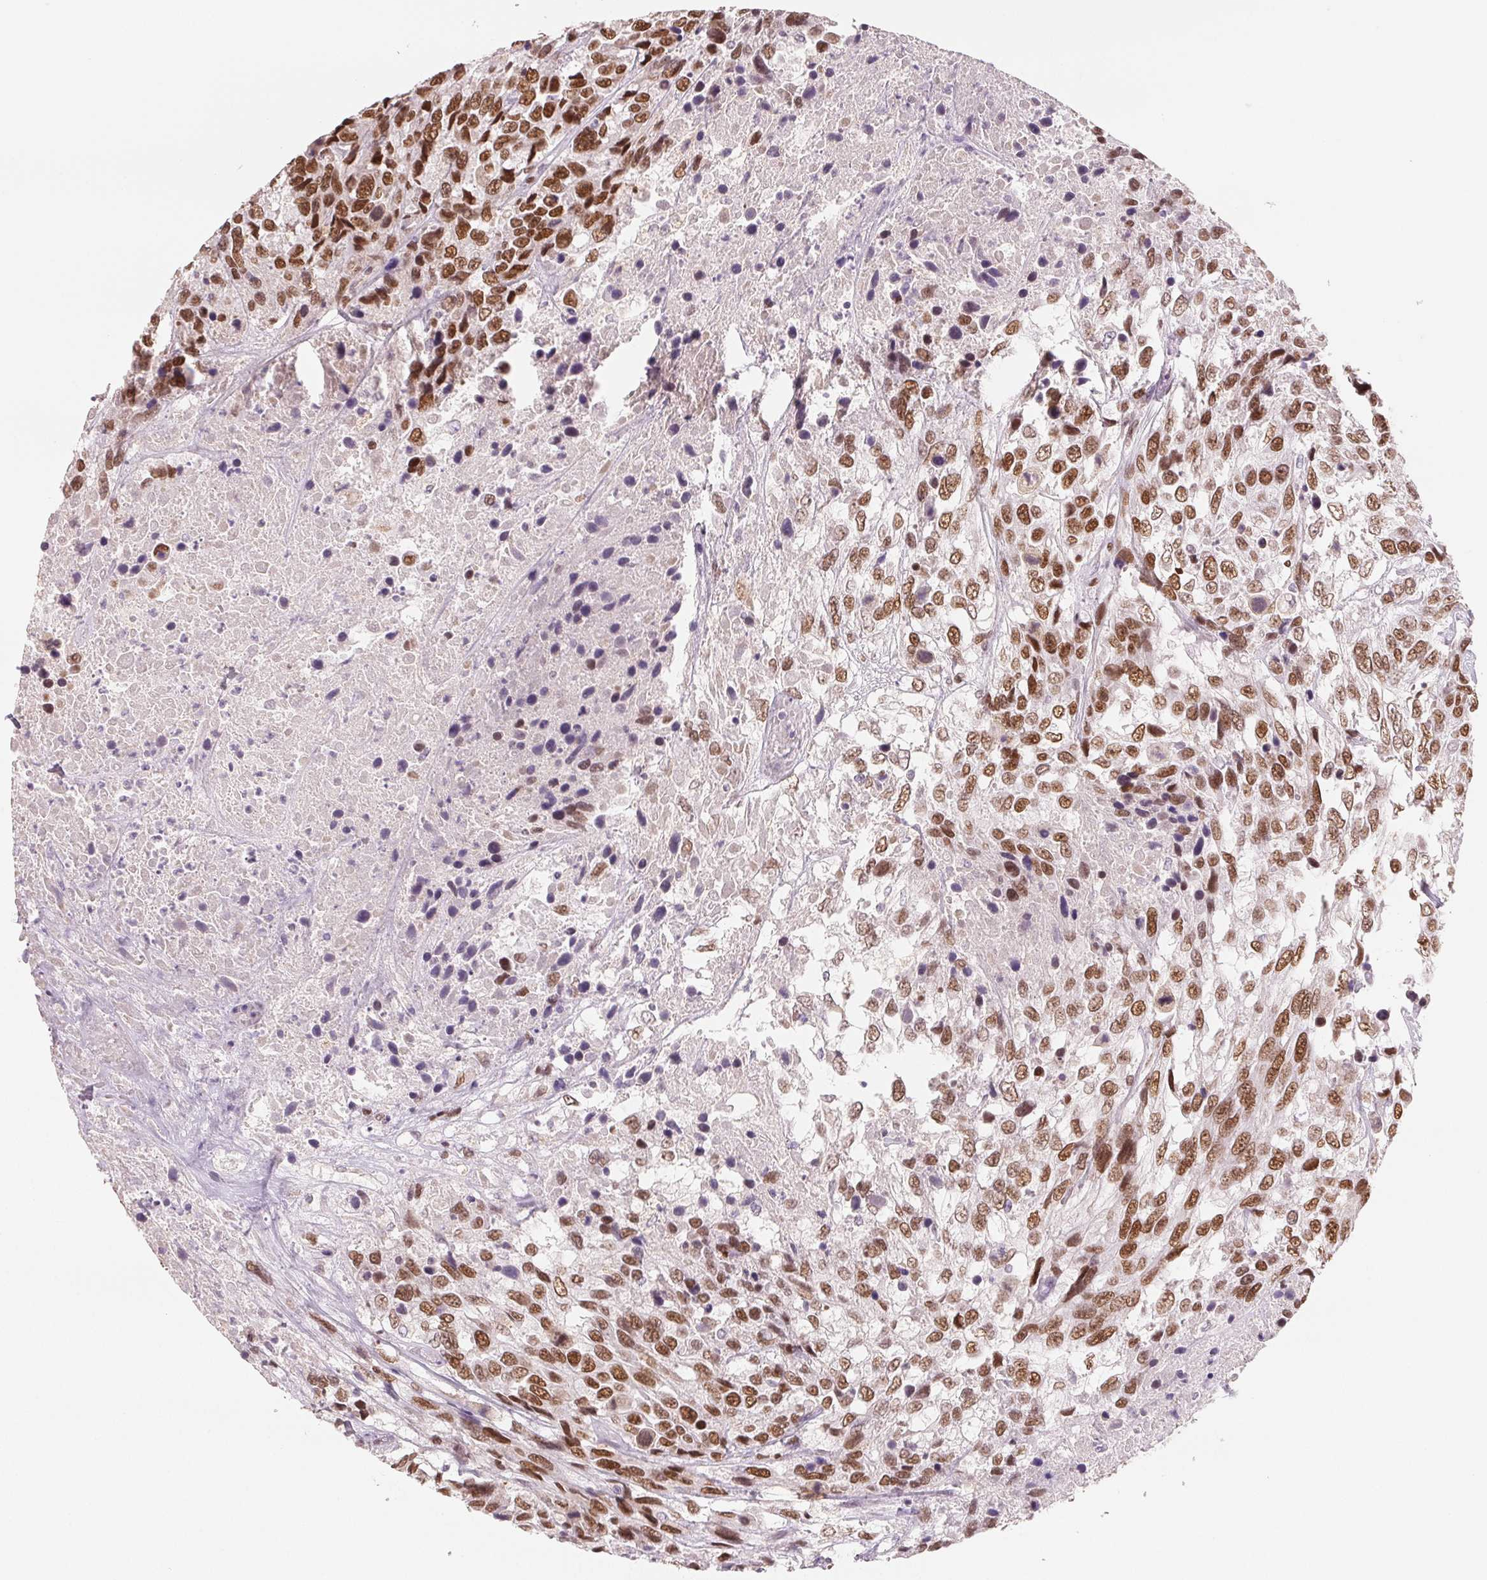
{"staining": {"intensity": "moderate", "quantity": ">75%", "location": "nuclear"}, "tissue": "urothelial cancer", "cell_type": "Tumor cells", "image_type": "cancer", "snomed": [{"axis": "morphology", "description": "Urothelial carcinoma, High grade"}, {"axis": "topography", "description": "Urinary bladder"}], "caption": "A histopathology image of human urothelial cancer stained for a protein displays moderate nuclear brown staining in tumor cells.", "gene": "SMARCD3", "patient": {"sex": "female", "age": 70}}